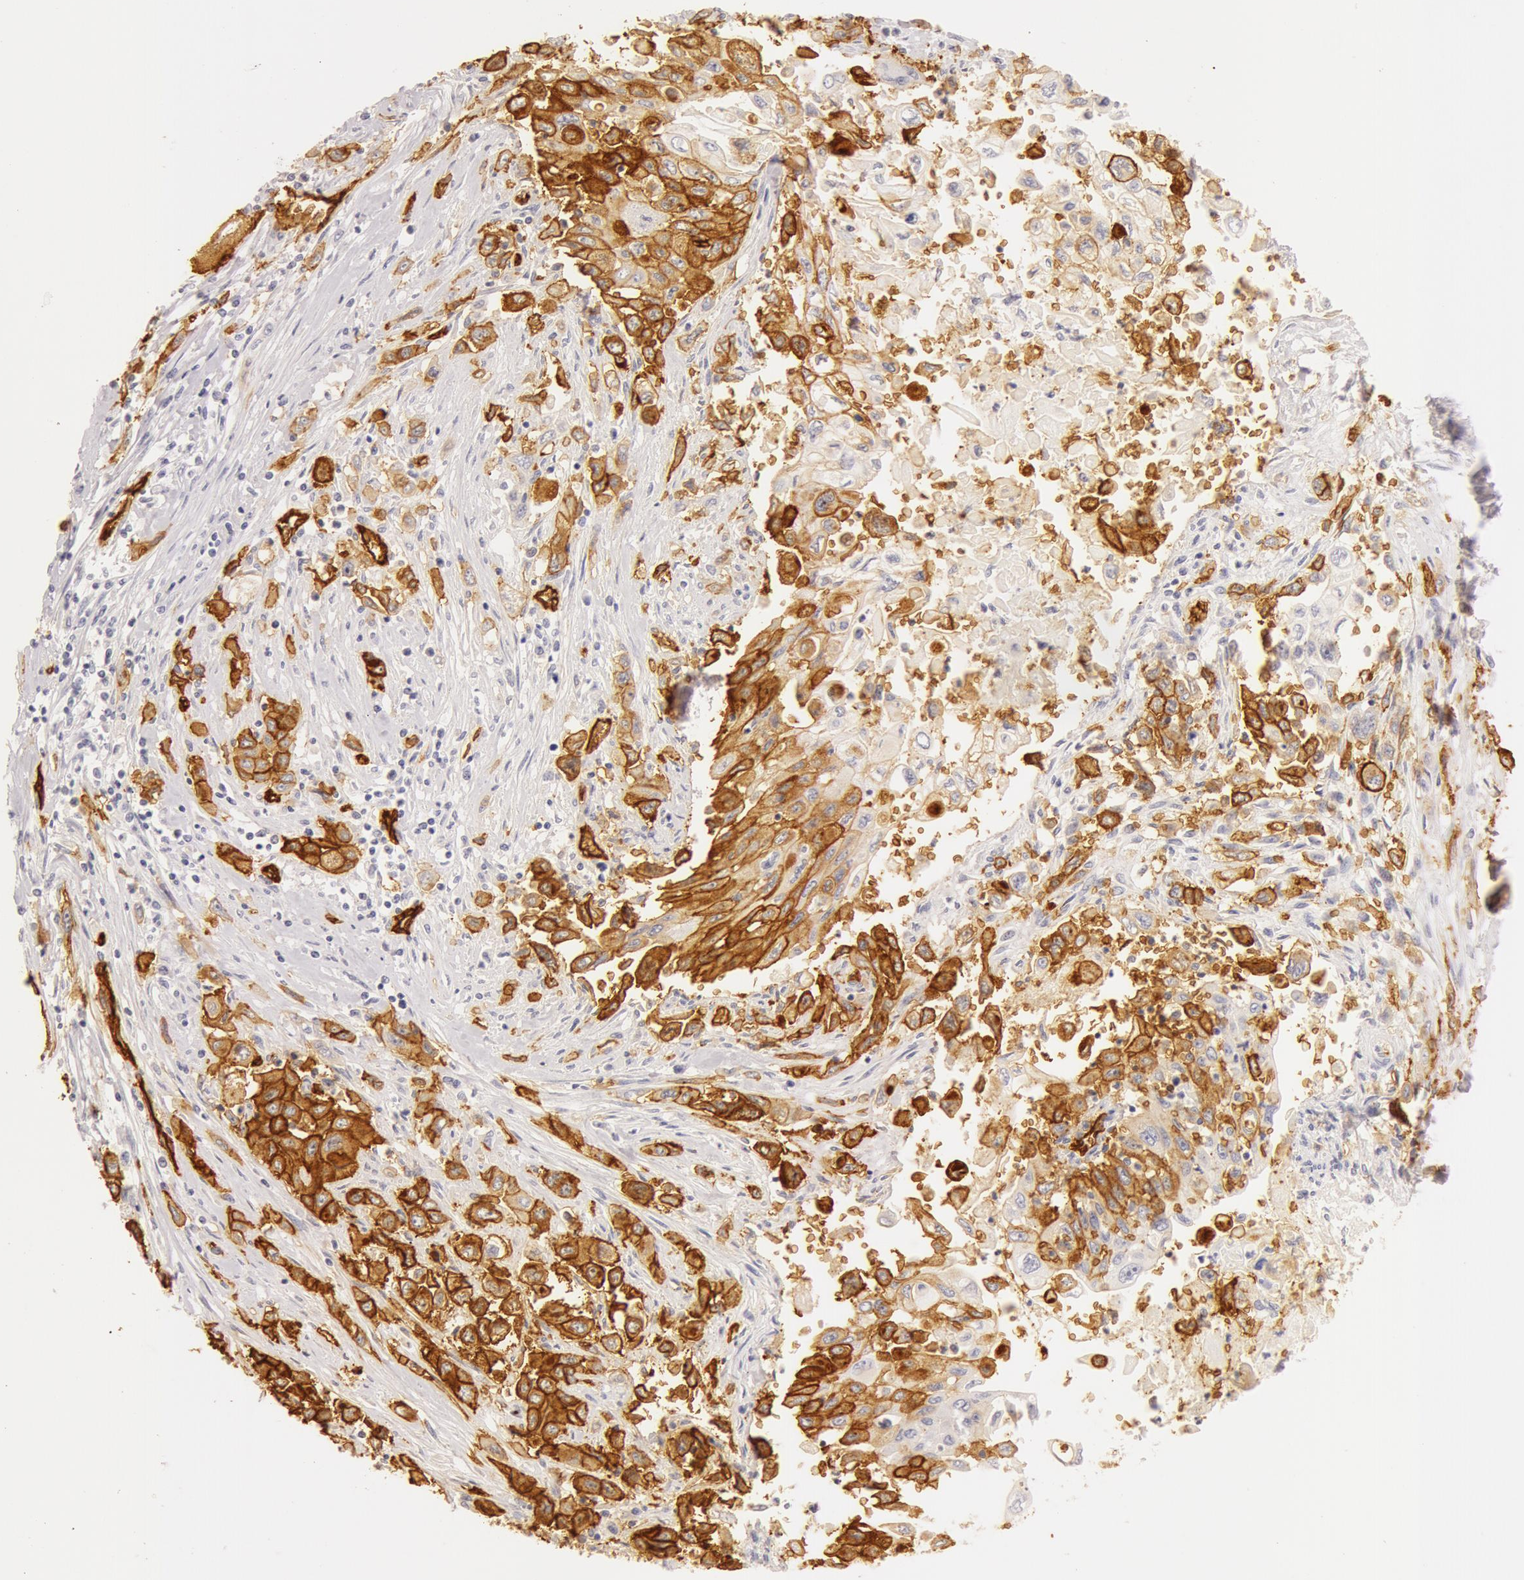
{"staining": {"intensity": "moderate", "quantity": ">75%", "location": "cytoplasmic/membranous"}, "tissue": "pancreatic cancer", "cell_type": "Tumor cells", "image_type": "cancer", "snomed": [{"axis": "morphology", "description": "Adenocarcinoma, NOS"}, {"axis": "topography", "description": "Pancreas"}], "caption": "This photomicrograph exhibits immunohistochemistry staining of human pancreatic cancer, with medium moderate cytoplasmic/membranous positivity in about >75% of tumor cells.", "gene": "AQP1", "patient": {"sex": "male", "age": 70}}